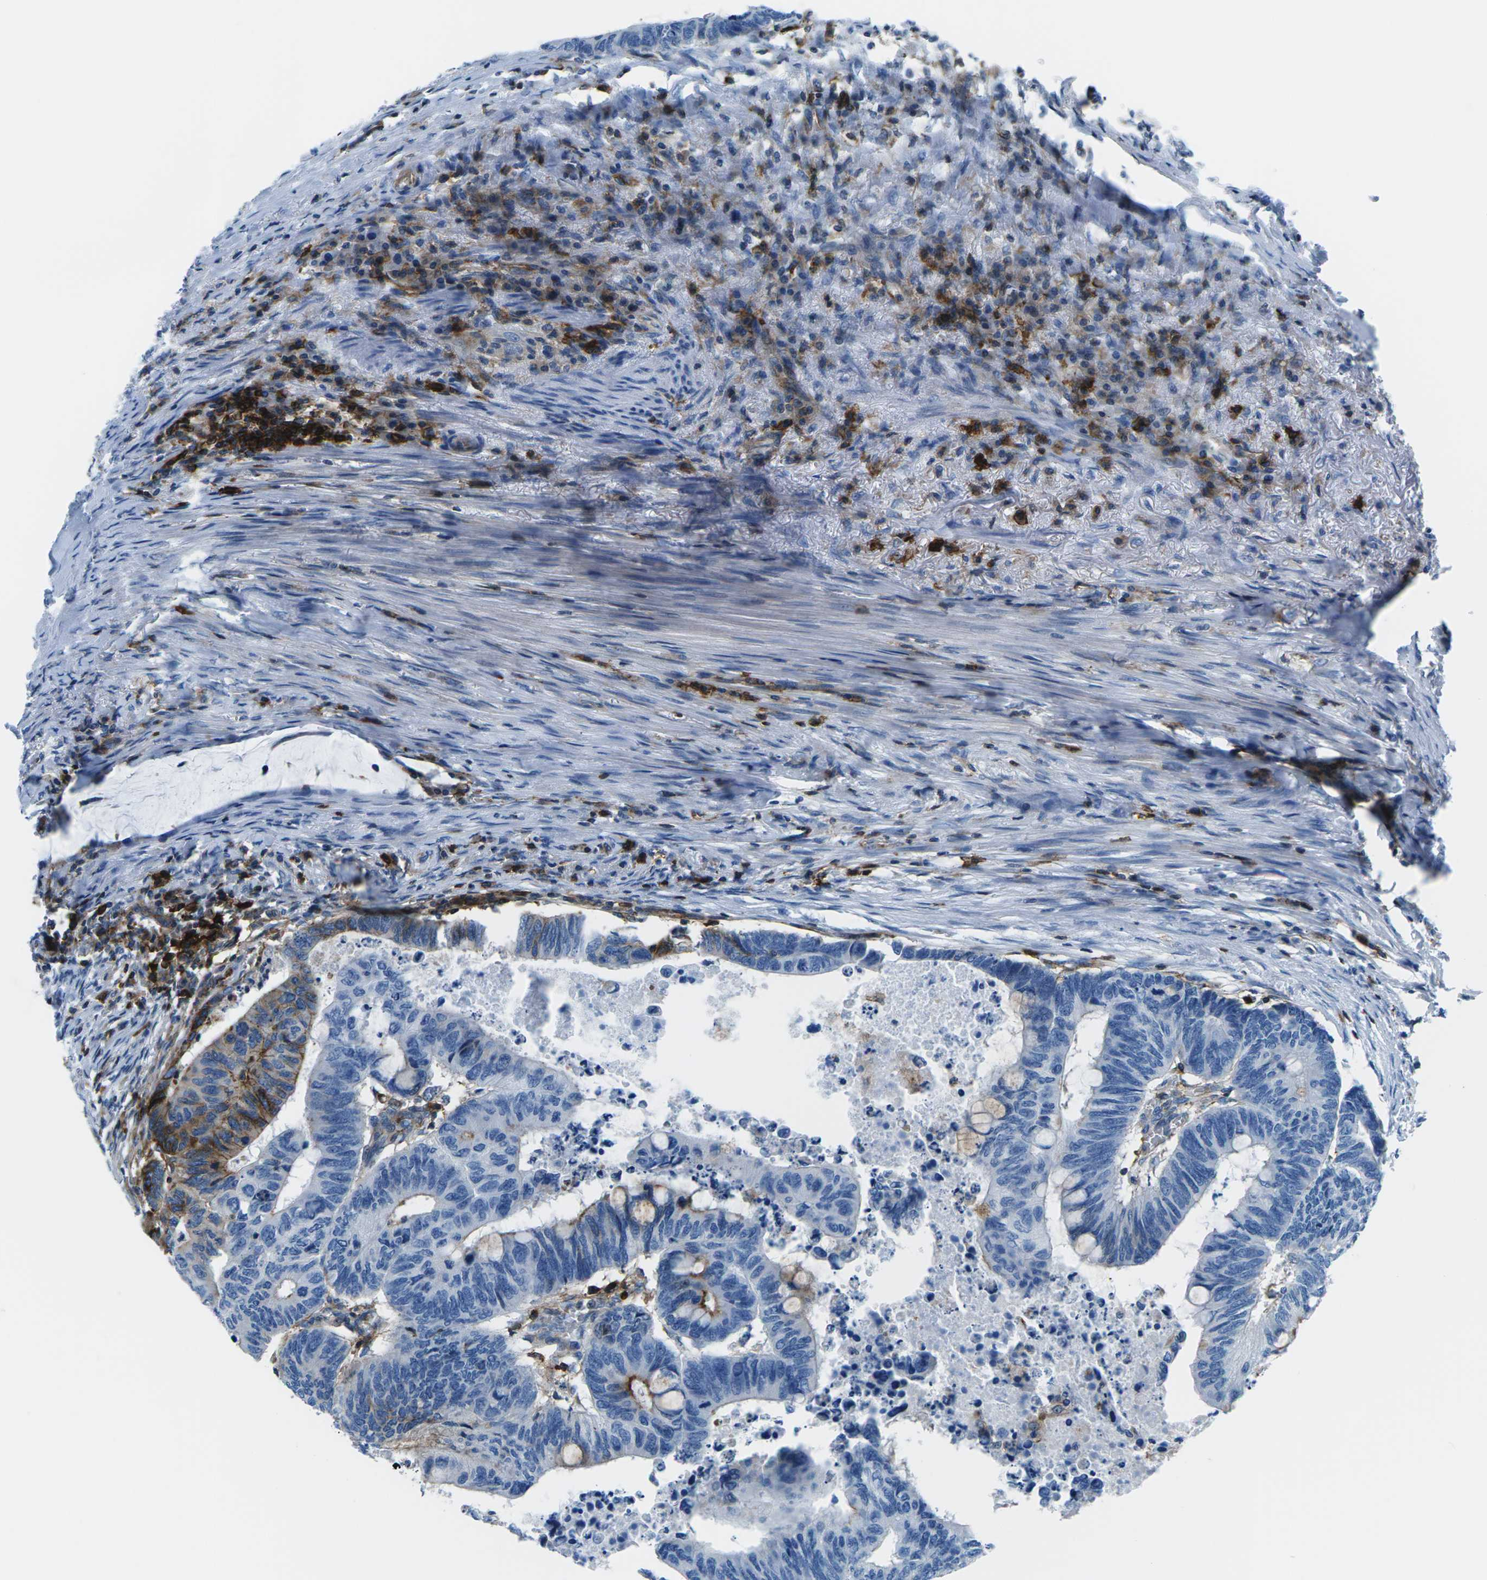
{"staining": {"intensity": "strong", "quantity": "25%-75%", "location": "cytoplasmic/membranous"}, "tissue": "colorectal cancer", "cell_type": "Tumor cells", "image_type": "cancer", "snomed": [{"axis": "morphology", "description": "Normal tissue, NOS"}, {"axis": "morphology", "description": "Adenocarcinoma, NOS"}, {"axis": "topography", "description": "Rectum"}, {"axis": "topography", "description": "Peripheral nerve tissue"}], "caption": "This photomicrograph shows immunohistochemistry (IHC) staining of human colorectal cancer, with high strong cytoplasmic/membranous staining in about 25%-75% of tumor cells.", "gene": "SOCS4", "patient": {"sex": "male", "age": 92}}